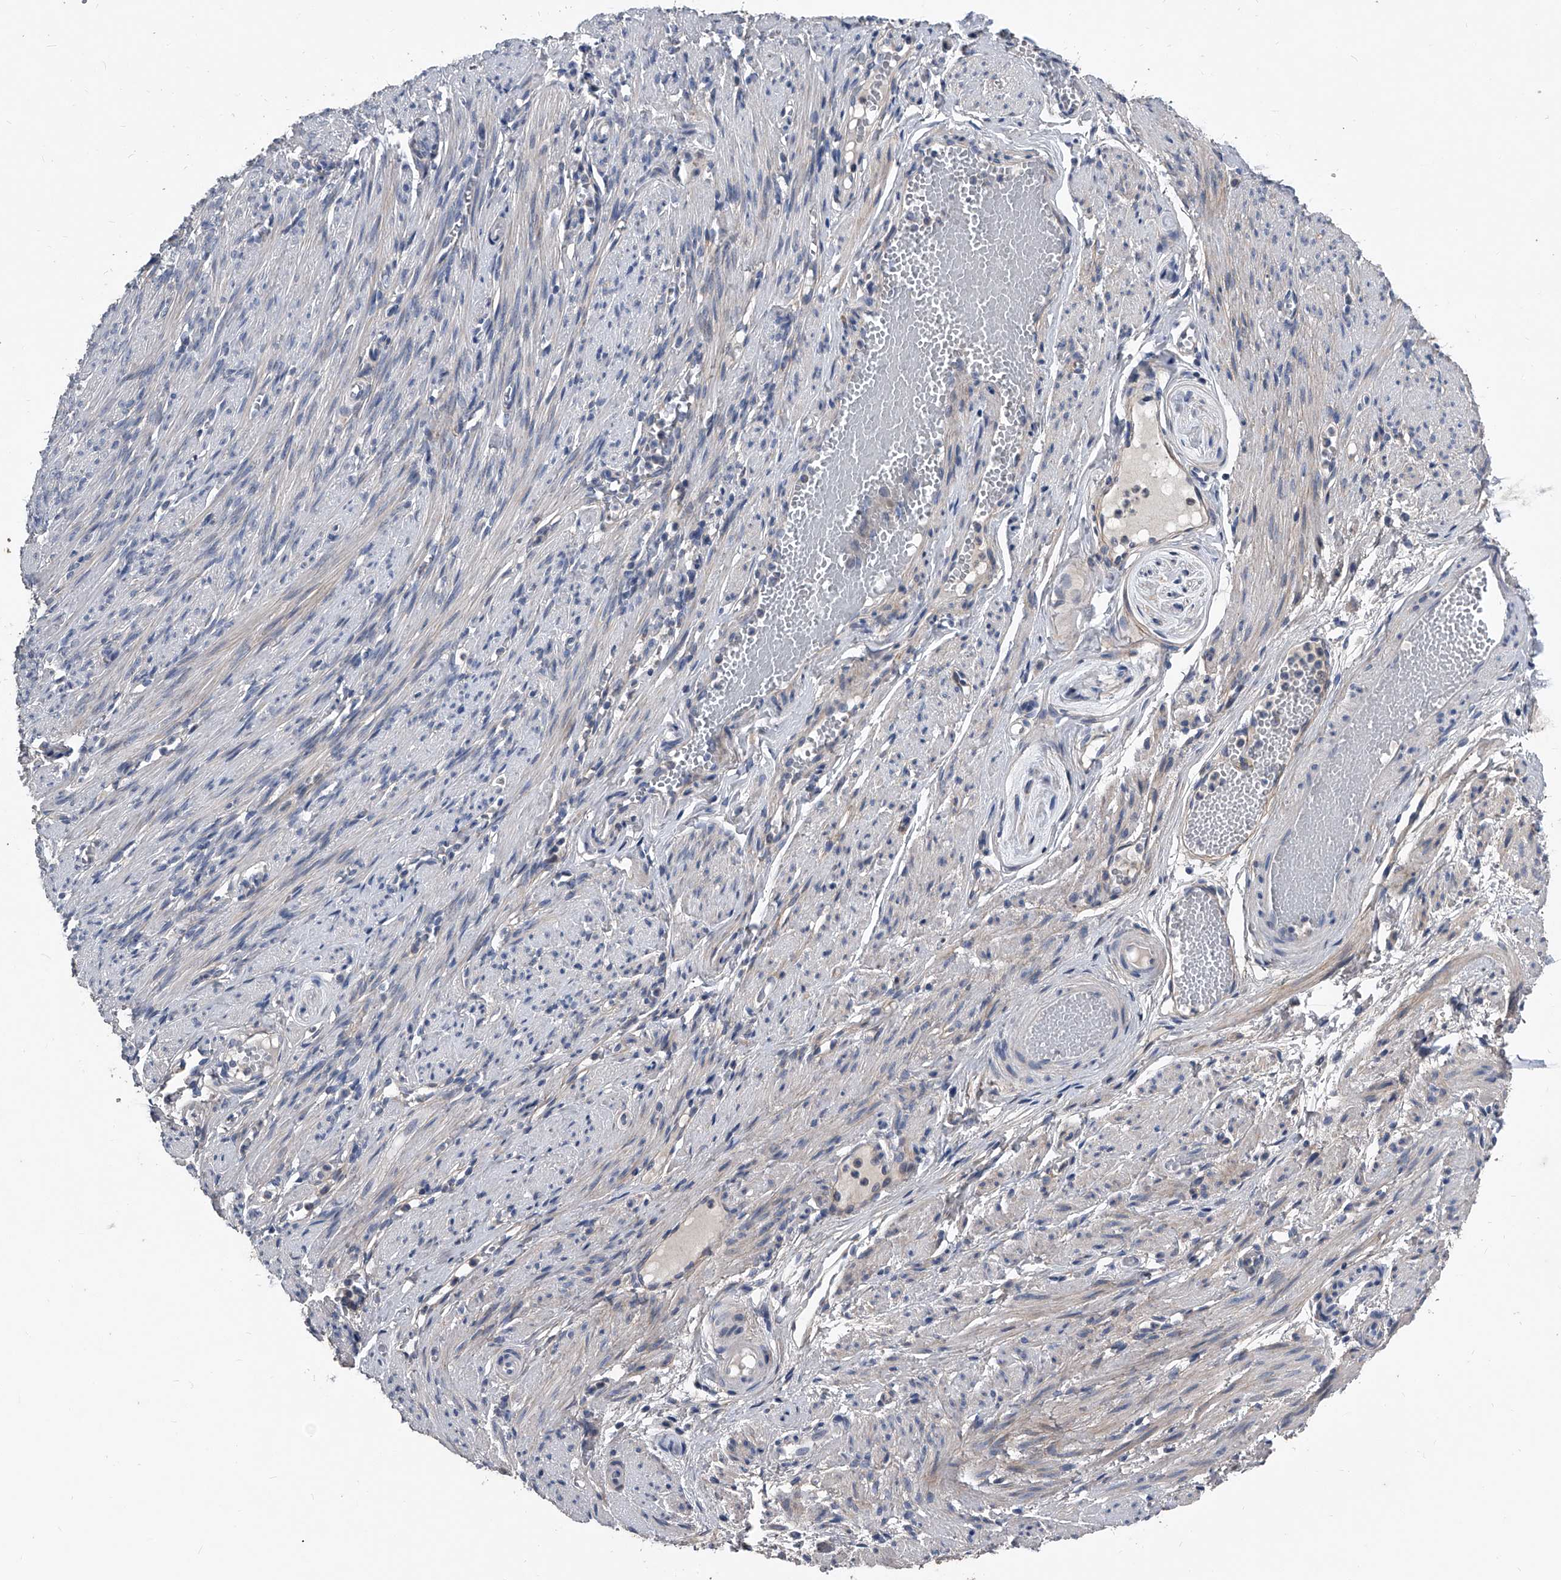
{"staining": {"intensity": "negative", "quantity": "none", "location": "none"}, "tissue": "adipose tissue", "cell_type": "Adipocytes", "image_type": "normal", "snomed": [{"axis": "morphology", "description": "Normal tissue, NOS"}, {"axis": "topography", "description": "Smooth muscle"}, {"axis": "topography", "description": "Peripheral nerve tissue"}], "caption": "This is an immunohistochemistry micrograph of benign adipose tissue. There is no expression in adipocytes.", "gene": "PHACTR1", "patient": {"sex": "female", "age": 39}}